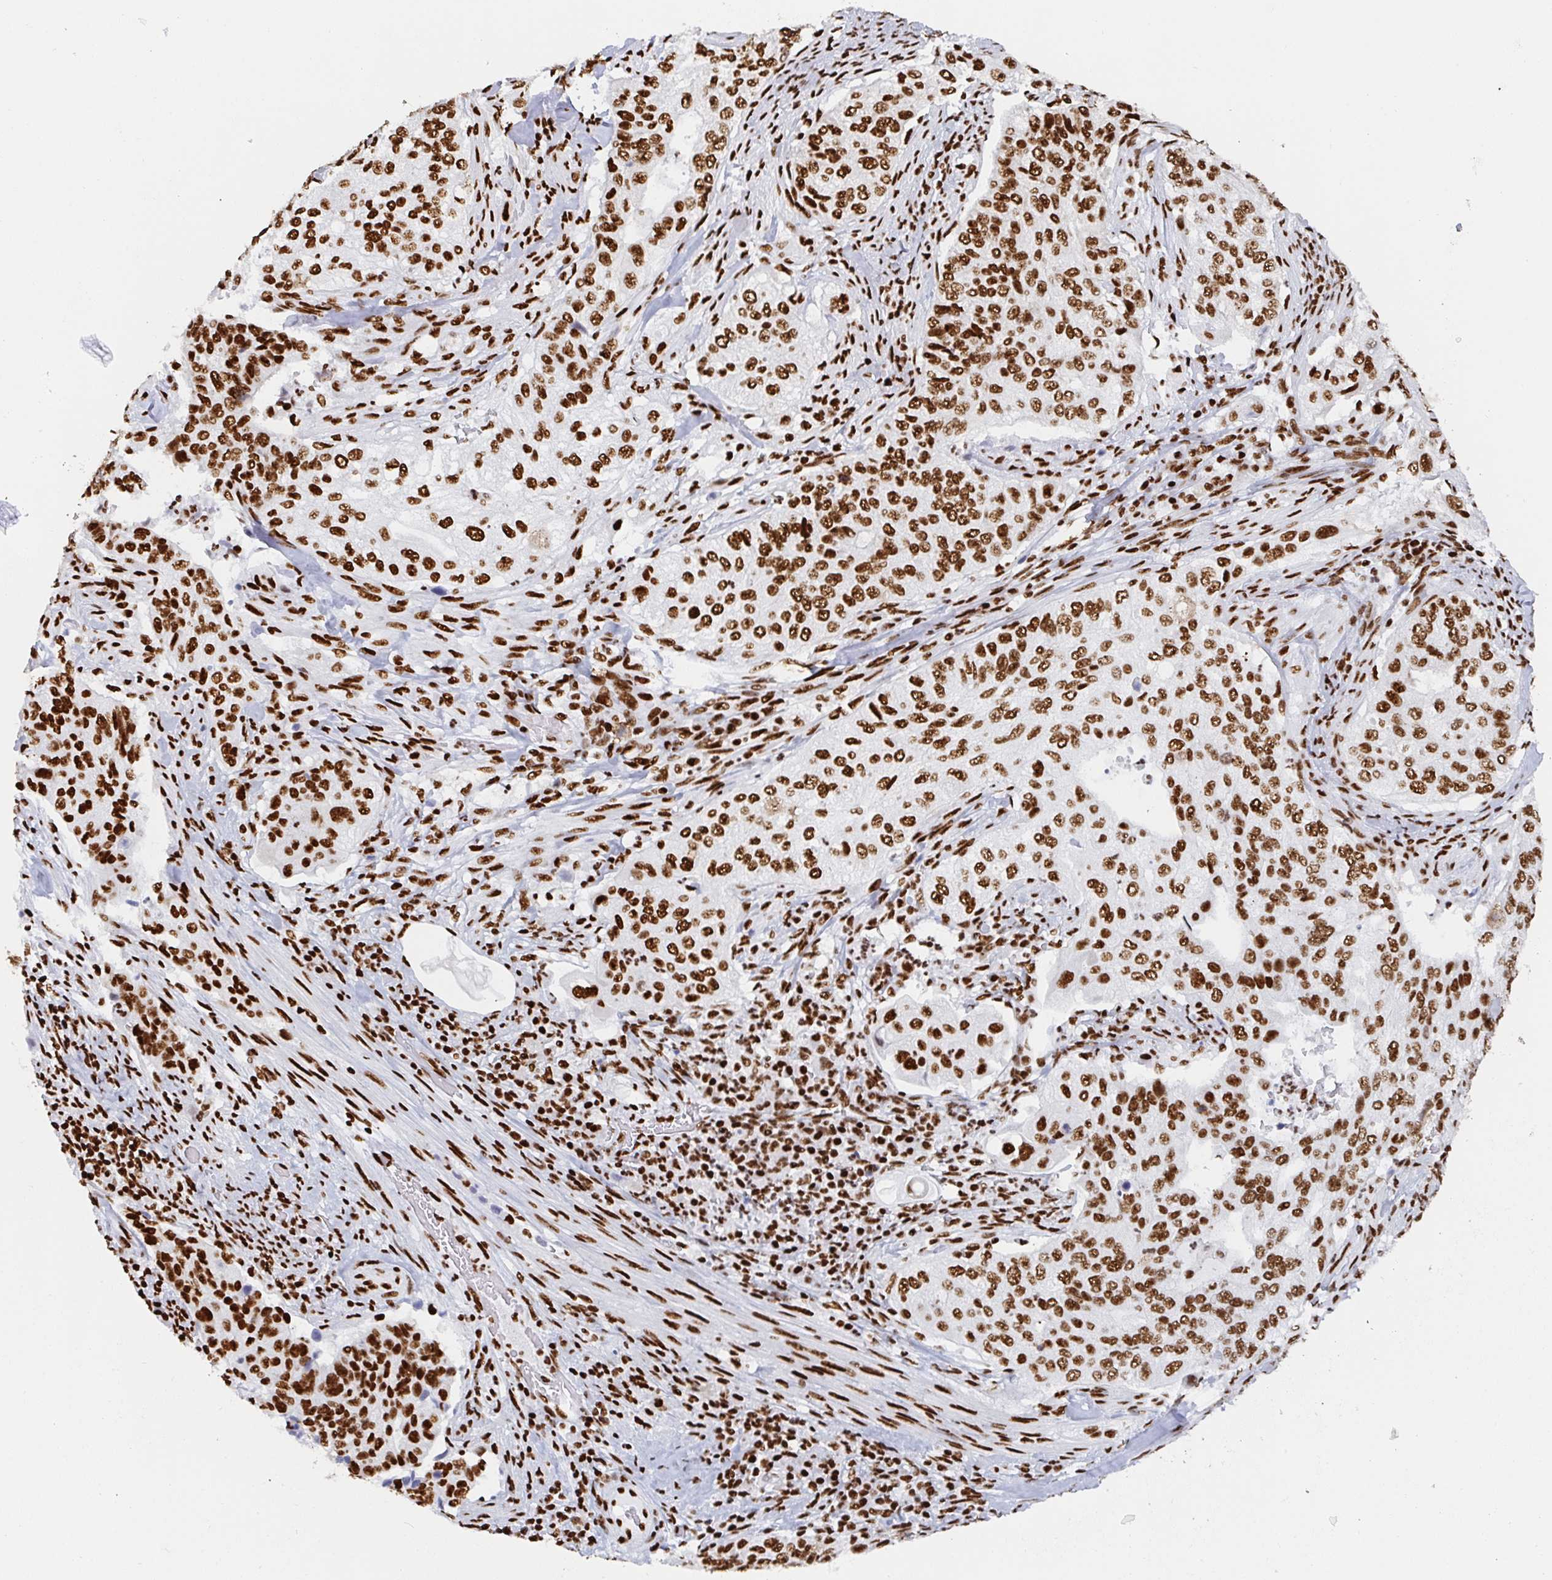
{"staining": {"intensity": "strong", "quantity": ">75%", "location": "nuclear"}, "tissue": "cervical cancer", "cell_type": "Tumor cells", "image_type": "cancer", "snomed": [{"axis": "morphology", "description": "Squamous cell carcinoma, NOS"}, {"axis": "topography", "description": "Cervix"}], "caption": "Squamous cell carcinoma (cervical) was stained to show a protein in brown. There is high levels of strong nuclear positivity in approximately >75% of tumor cells.", "gene": "EWSR1", "patient": {"sex": "female", "age": 38}}